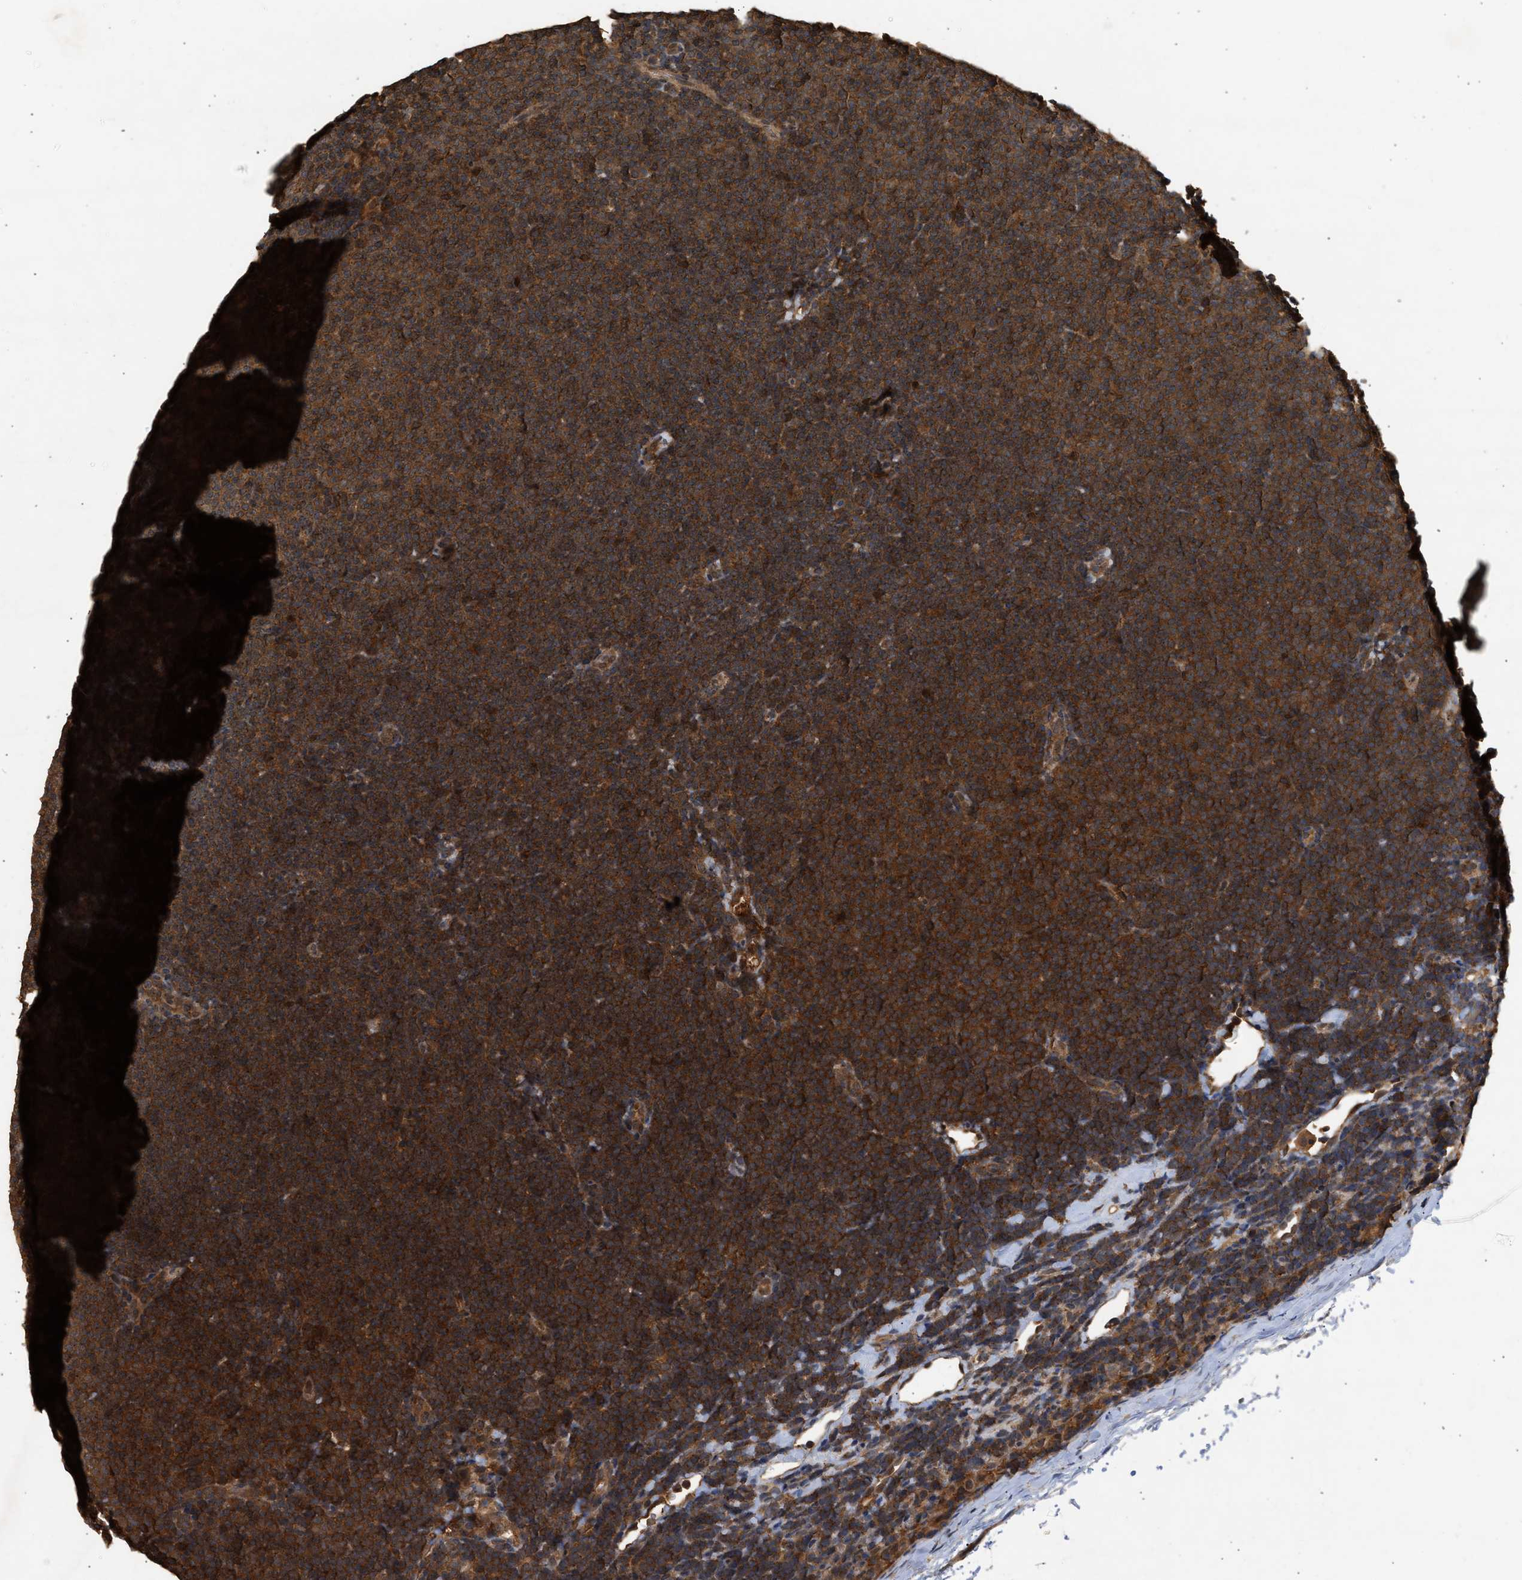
{"staining": {"intensity": "strong", "quantity": ">75%", "location": "cytoplasmic/membranous,nuclear"}, "tissue": "lymphoma", "cell_type": "Tumor cells", "image_type": "cancer", "snomed": [{"axis": "morphology", "description": "Malignant lymphoma, non-Hodgkin's type, Low grade"}, {"axis": "topography", "description": "Lymph node"}], "caption": "Immunohistochemical staining of human lymphoma exhibits high levels of strong cytoplasmic/membranous and nuclear expression in about >75% of tumor cells.", "gene": "FITM1", "patient": {"sex": "female", "age": 53}}